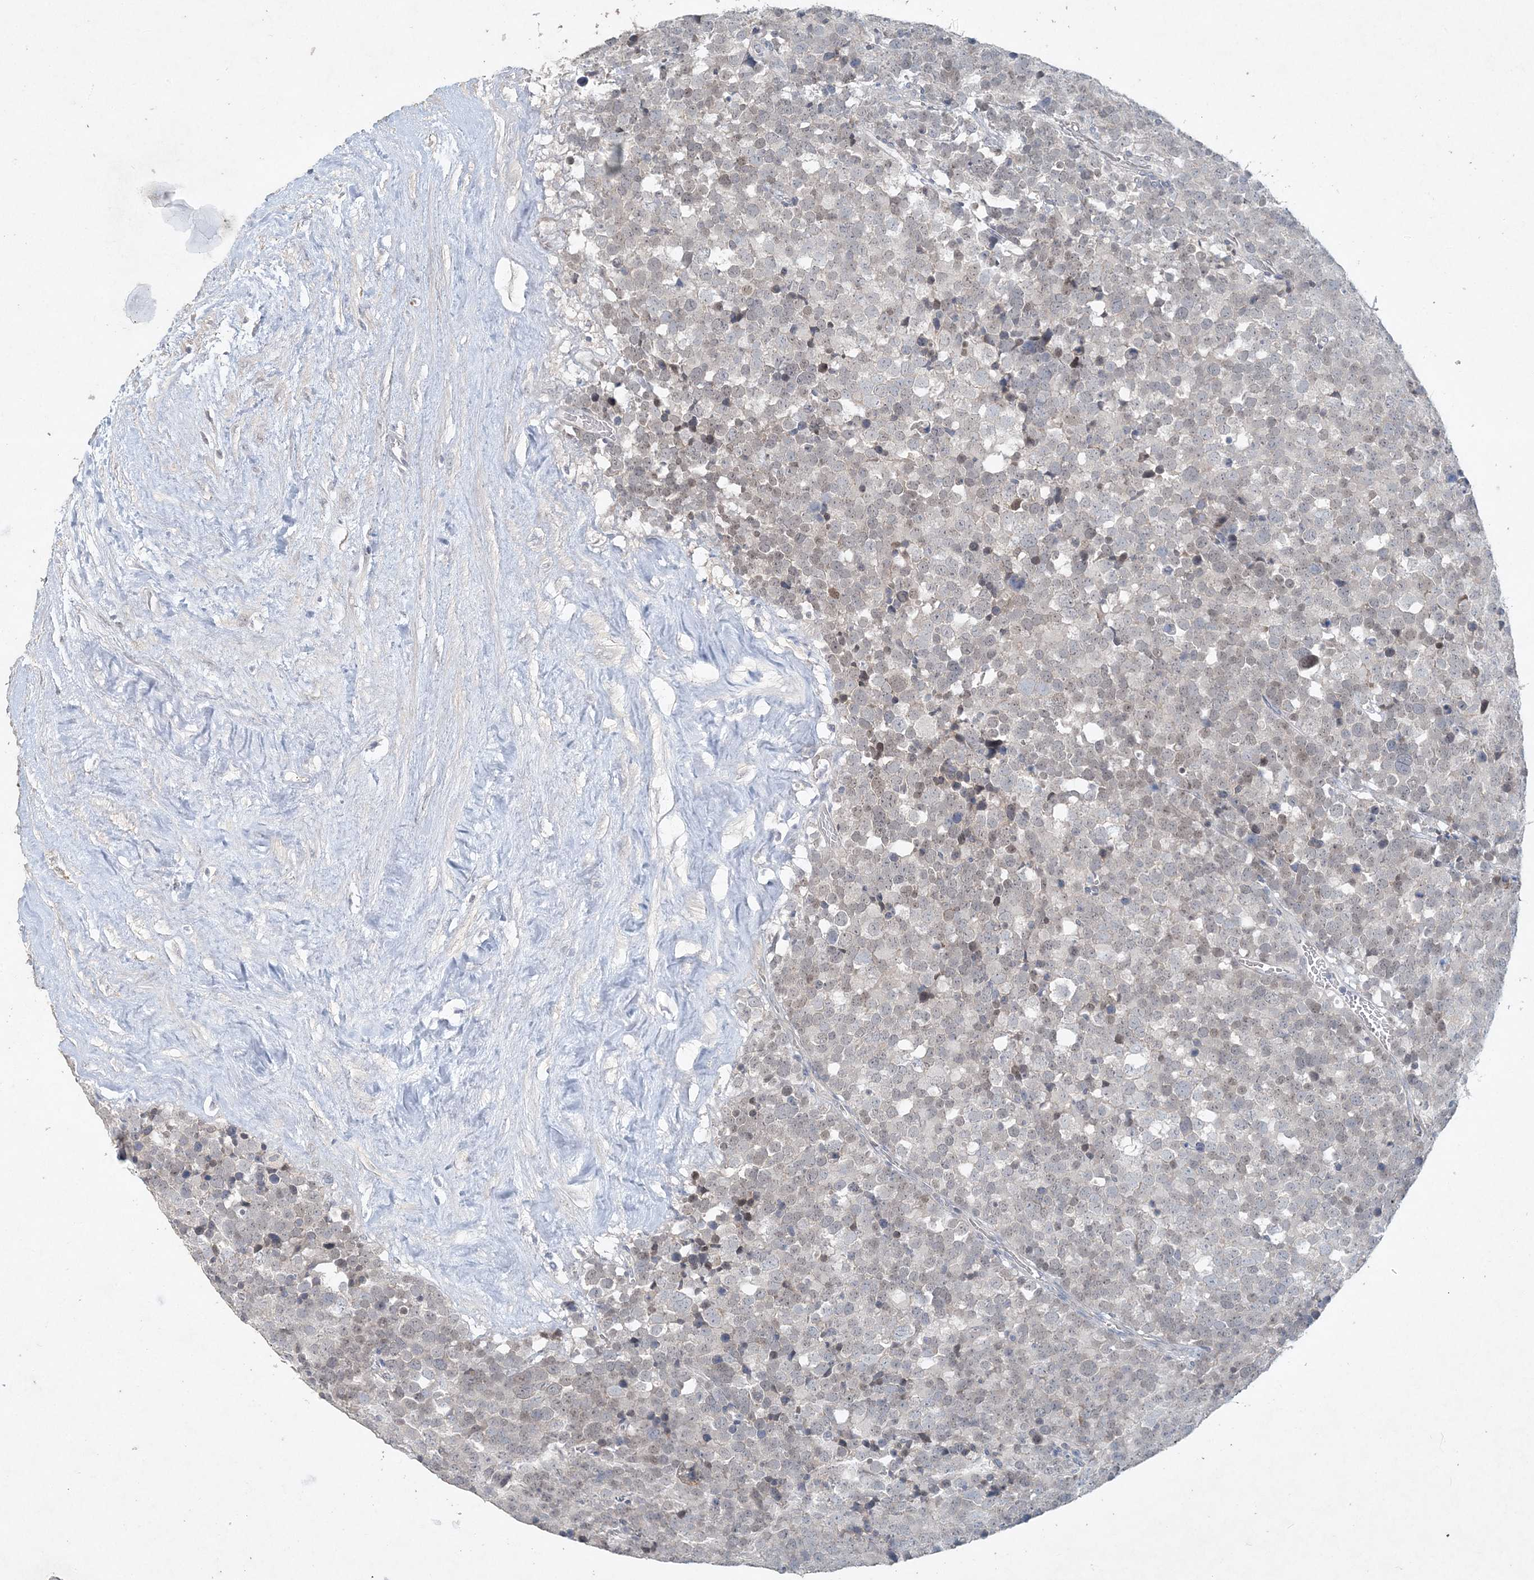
{"staining": {"intensity": "negative", "quantity": "none", "location": "none"}, "tissue": "testis cancer", "cell_type": "Tumor cells", "image_type": "cancer", "snomed": [{"axis": "morphology", "description": "Seminoma, NOS"}, {"axis": "topography", "description": "Testis"}], "caption": "DAB immunohistochemical staining of testis cancer demonstrates no significant positivity in tumor cells.", "gene": "DNAH5", "patient": {"sex": "male", "age": 71}}